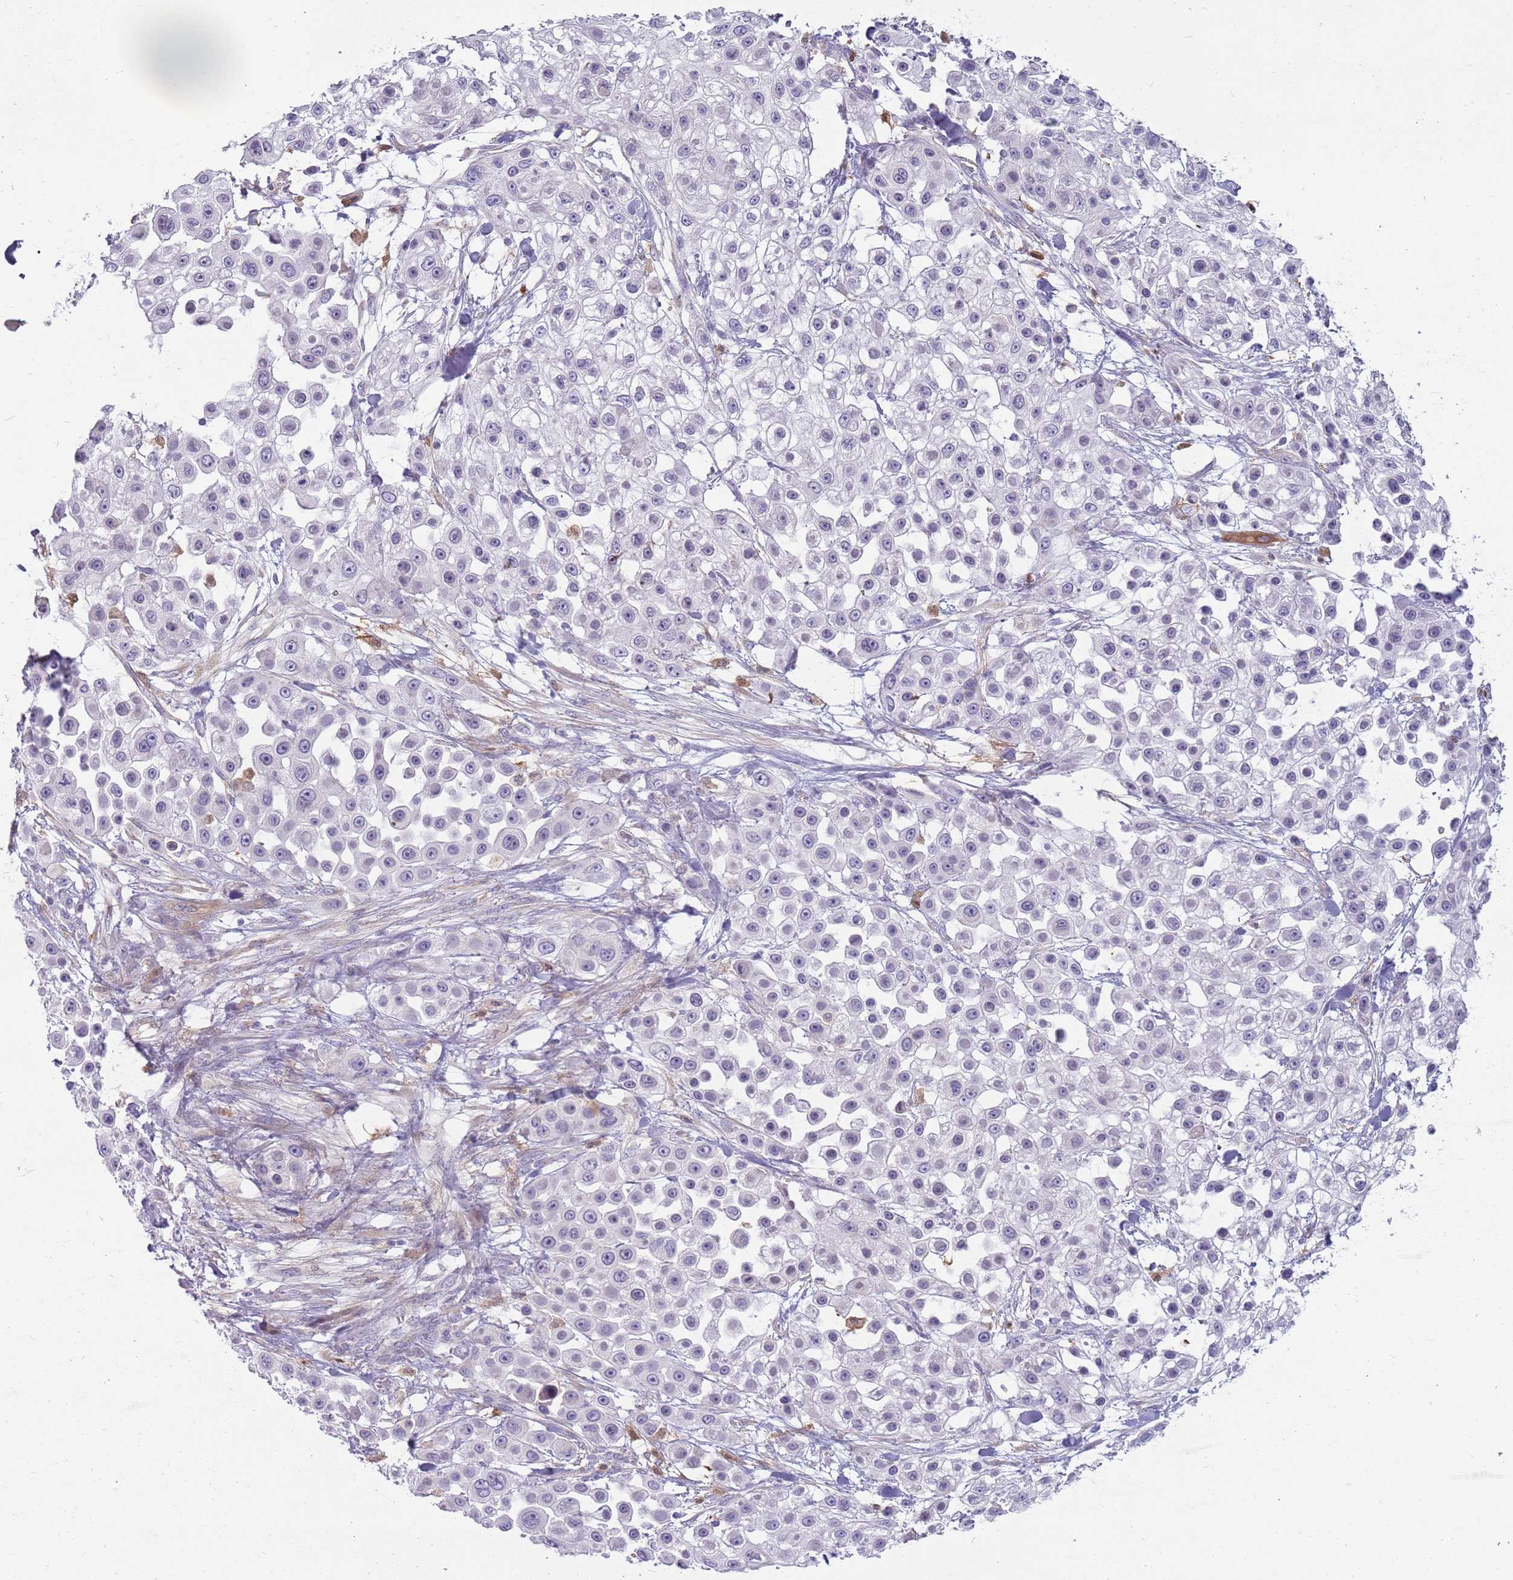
{"staining": {"intensity": "negative", "quantity": "none", "location": "none"}, "tissue": "skin cancer", "cell_type": "Tumor cells", "image_type": "cancer", "snomed": [{"axis": "morphology", "description": "Squamous cell carcinoma, NOS"}, {"axis": "topography", "description": "Skin"}], "caption": "IHC image of squamous cell carcinoma (skin) stained for a protein (brown), which shows no positivity in tumor cells.", "gene": "DIPK1C", "patient": {"sex": "male", "age": 67}}